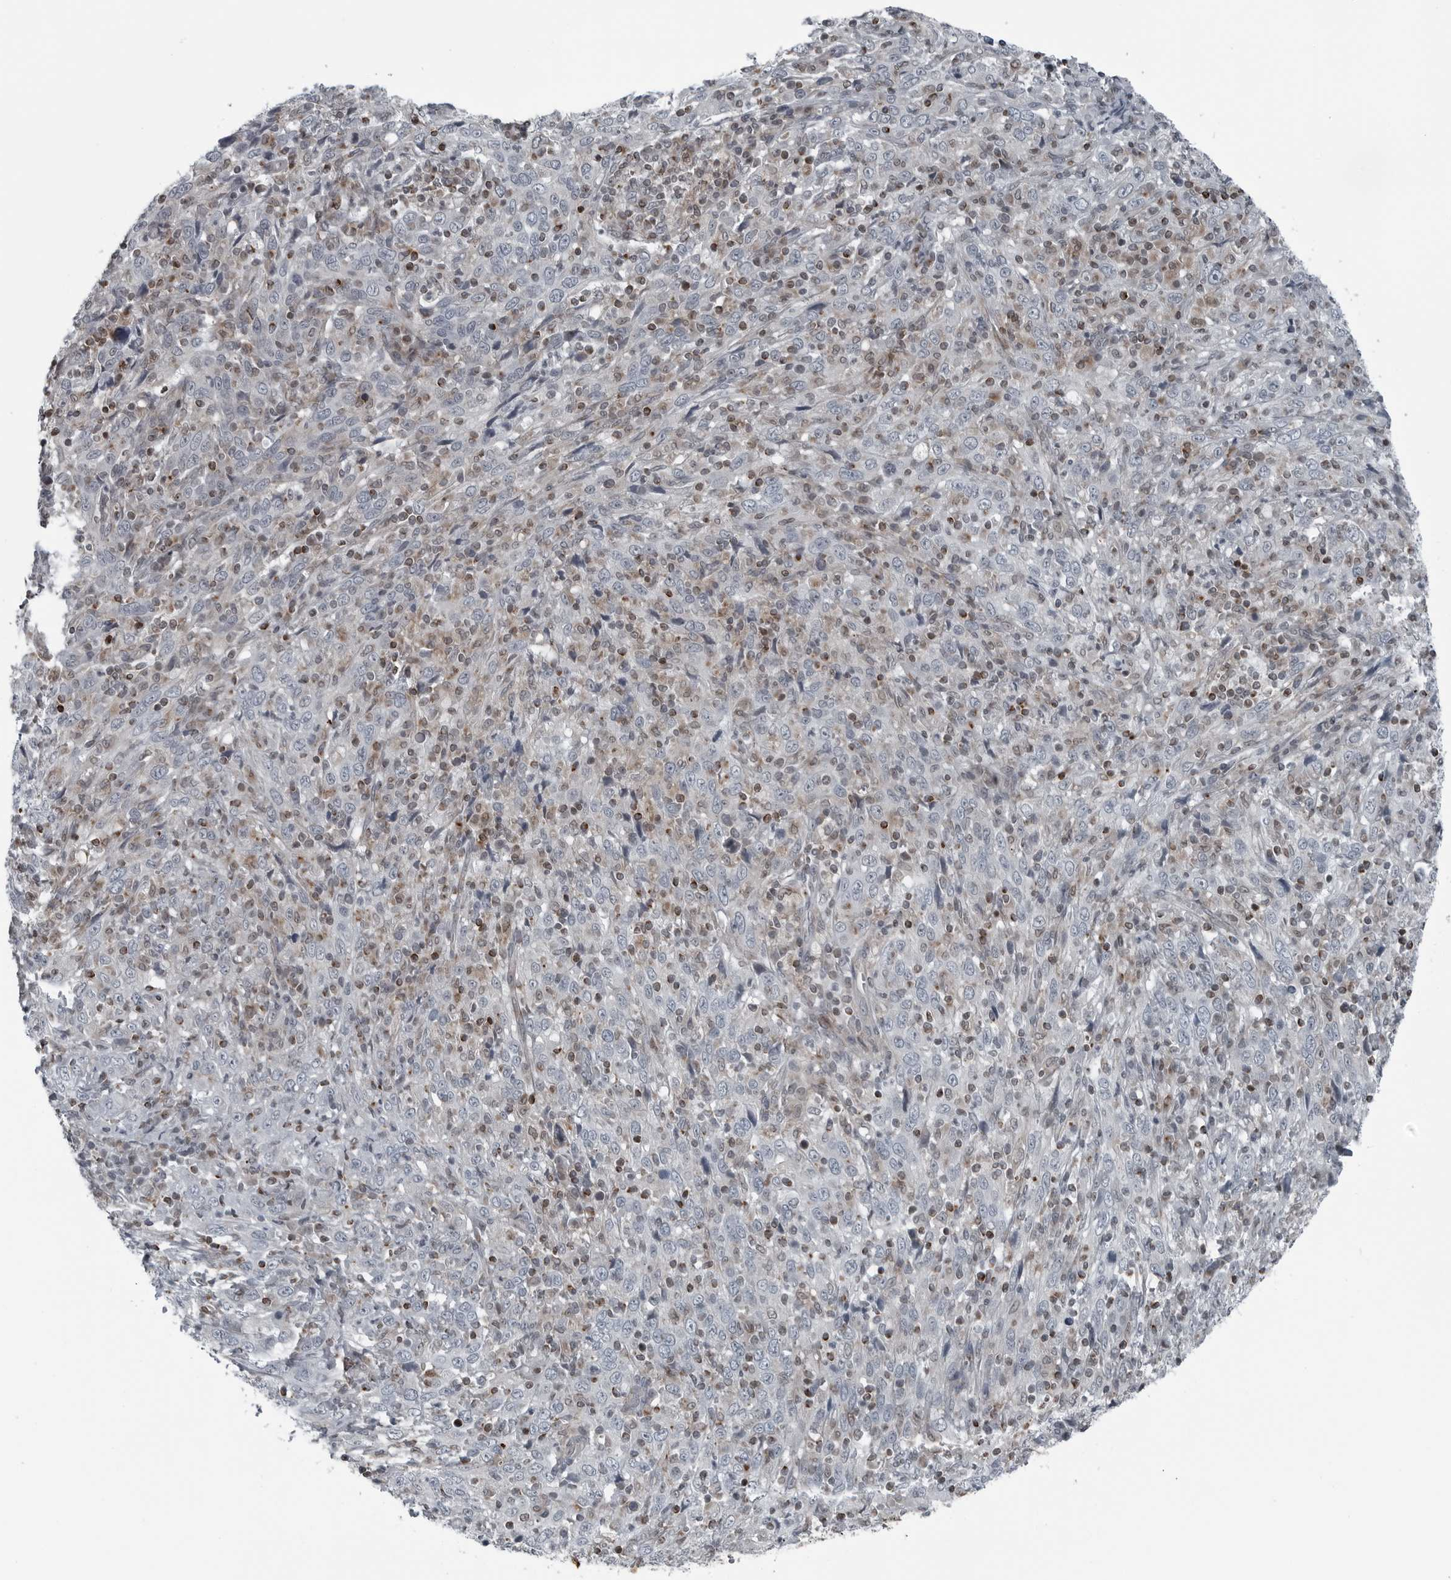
{"staining": {"intensity": "negative", "quantity": "none", "location": "none"}, "tissue": "cervical cancer", "cell_type": "Tumor cells", "image_type": "cancer", "snomed": [{"axis": "morphology", "description": "Squamous cell carcinoma, NOS"}, {"axis": "topography", "description": "Cervix"}], "caption": "Photomicrograph shows no protein positivity in tumor cells of cervical cancer tissue.", "gene": "GAK", "patient": {"sex": "female", "age": 46}}